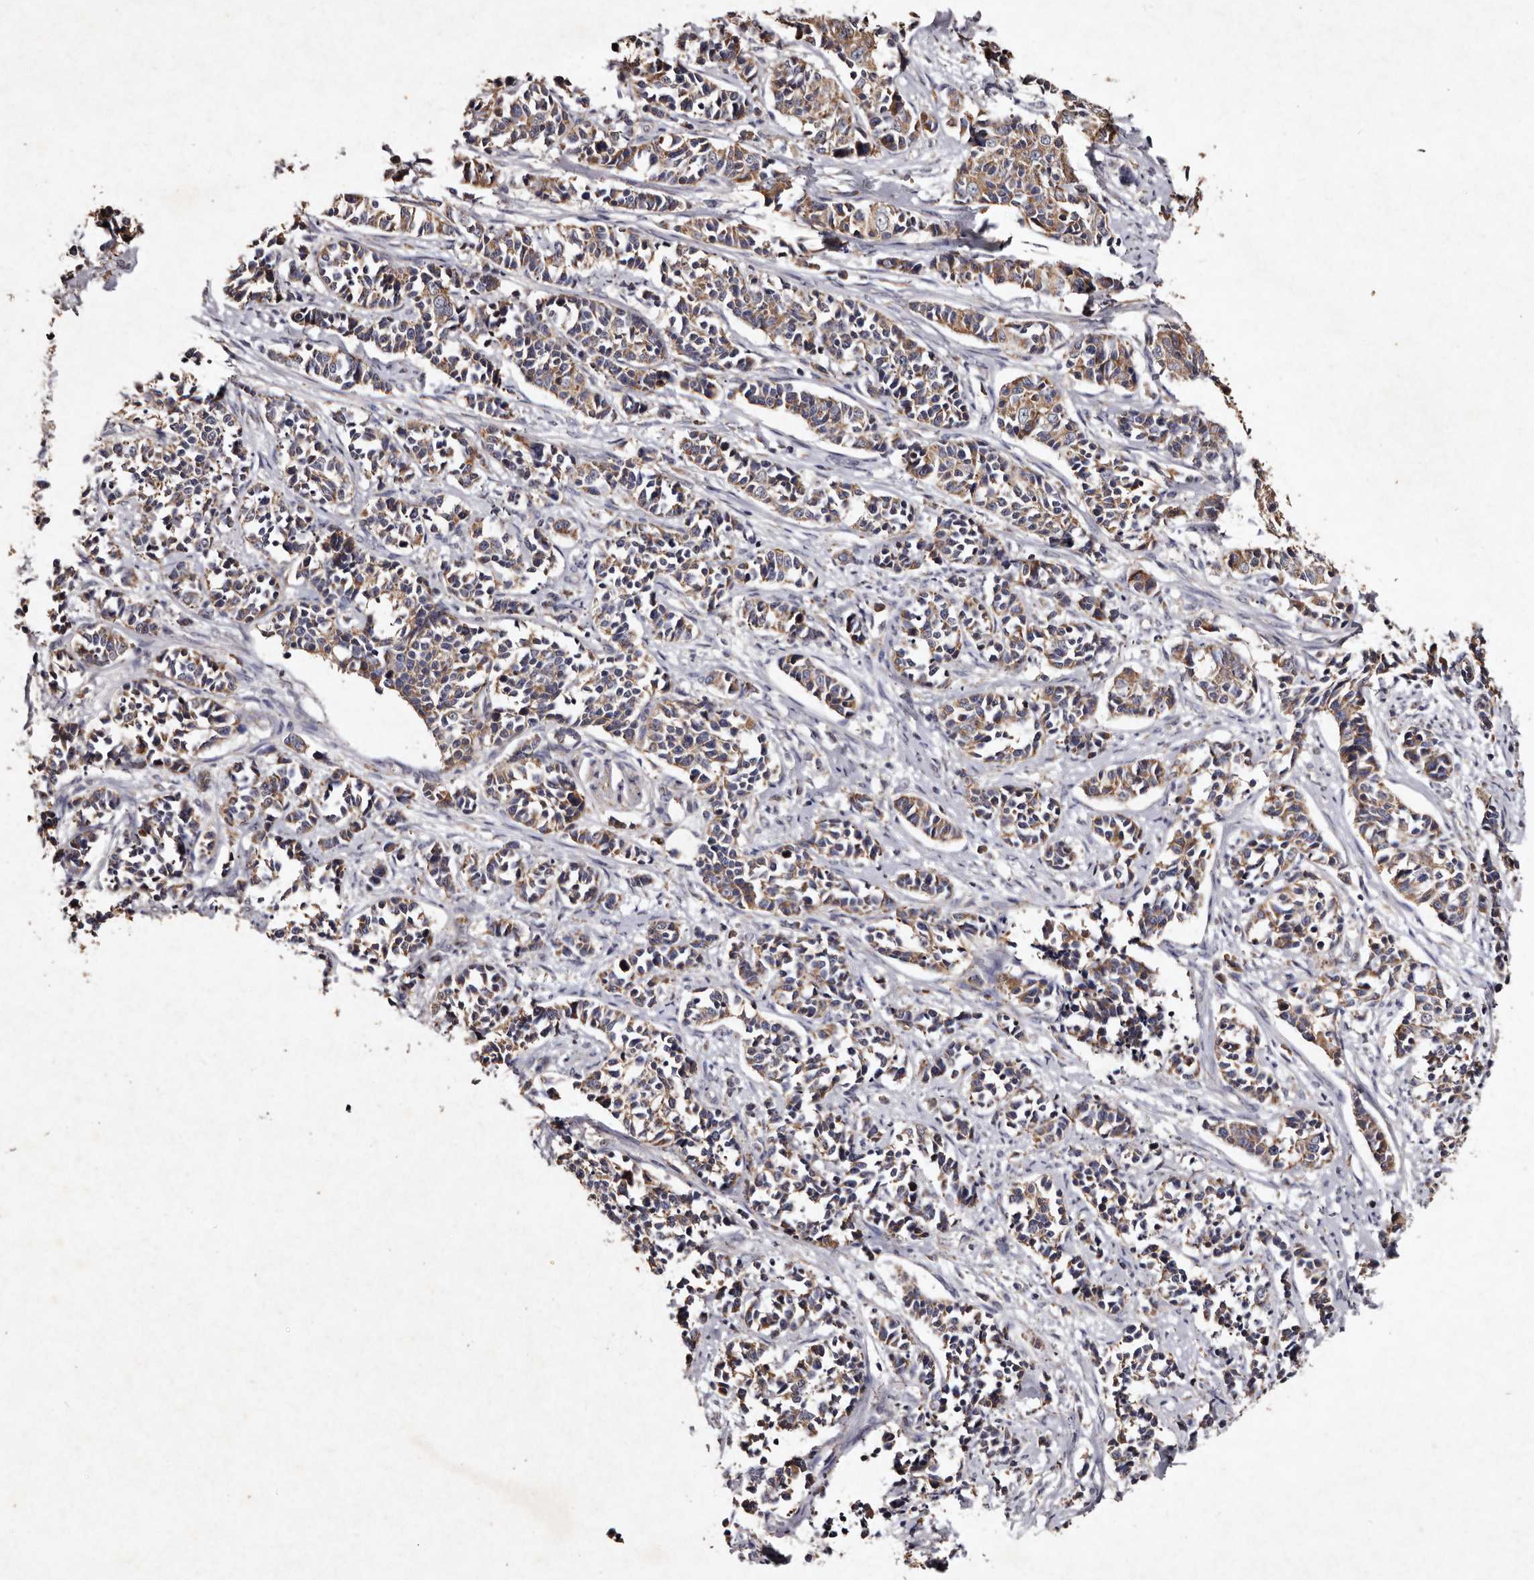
{"staining": {"intensity": "weak", "quantity": ">75%", "location": "cytoplasmic/membranous"}, "tissue": "cervical cancer", "cell_type": "Tumor cells", "image_type": "cancer", "snomed": [{"axis": "morphology", "description": "Normal tissue, NOS"}, {"axis": "morphology", "description": "Squamous cell carcinoma, NOS"}, {"axis": "topography", "description": "Cervix"}], "caption": "Cervical squamous cell carcinoma stained with a brown dye reveals weak cytoplasmic/membranous positive expression in about >75% of tumor cells.", "gene": "TFB1M", "patient": {"sex": "female", "age": 35}}